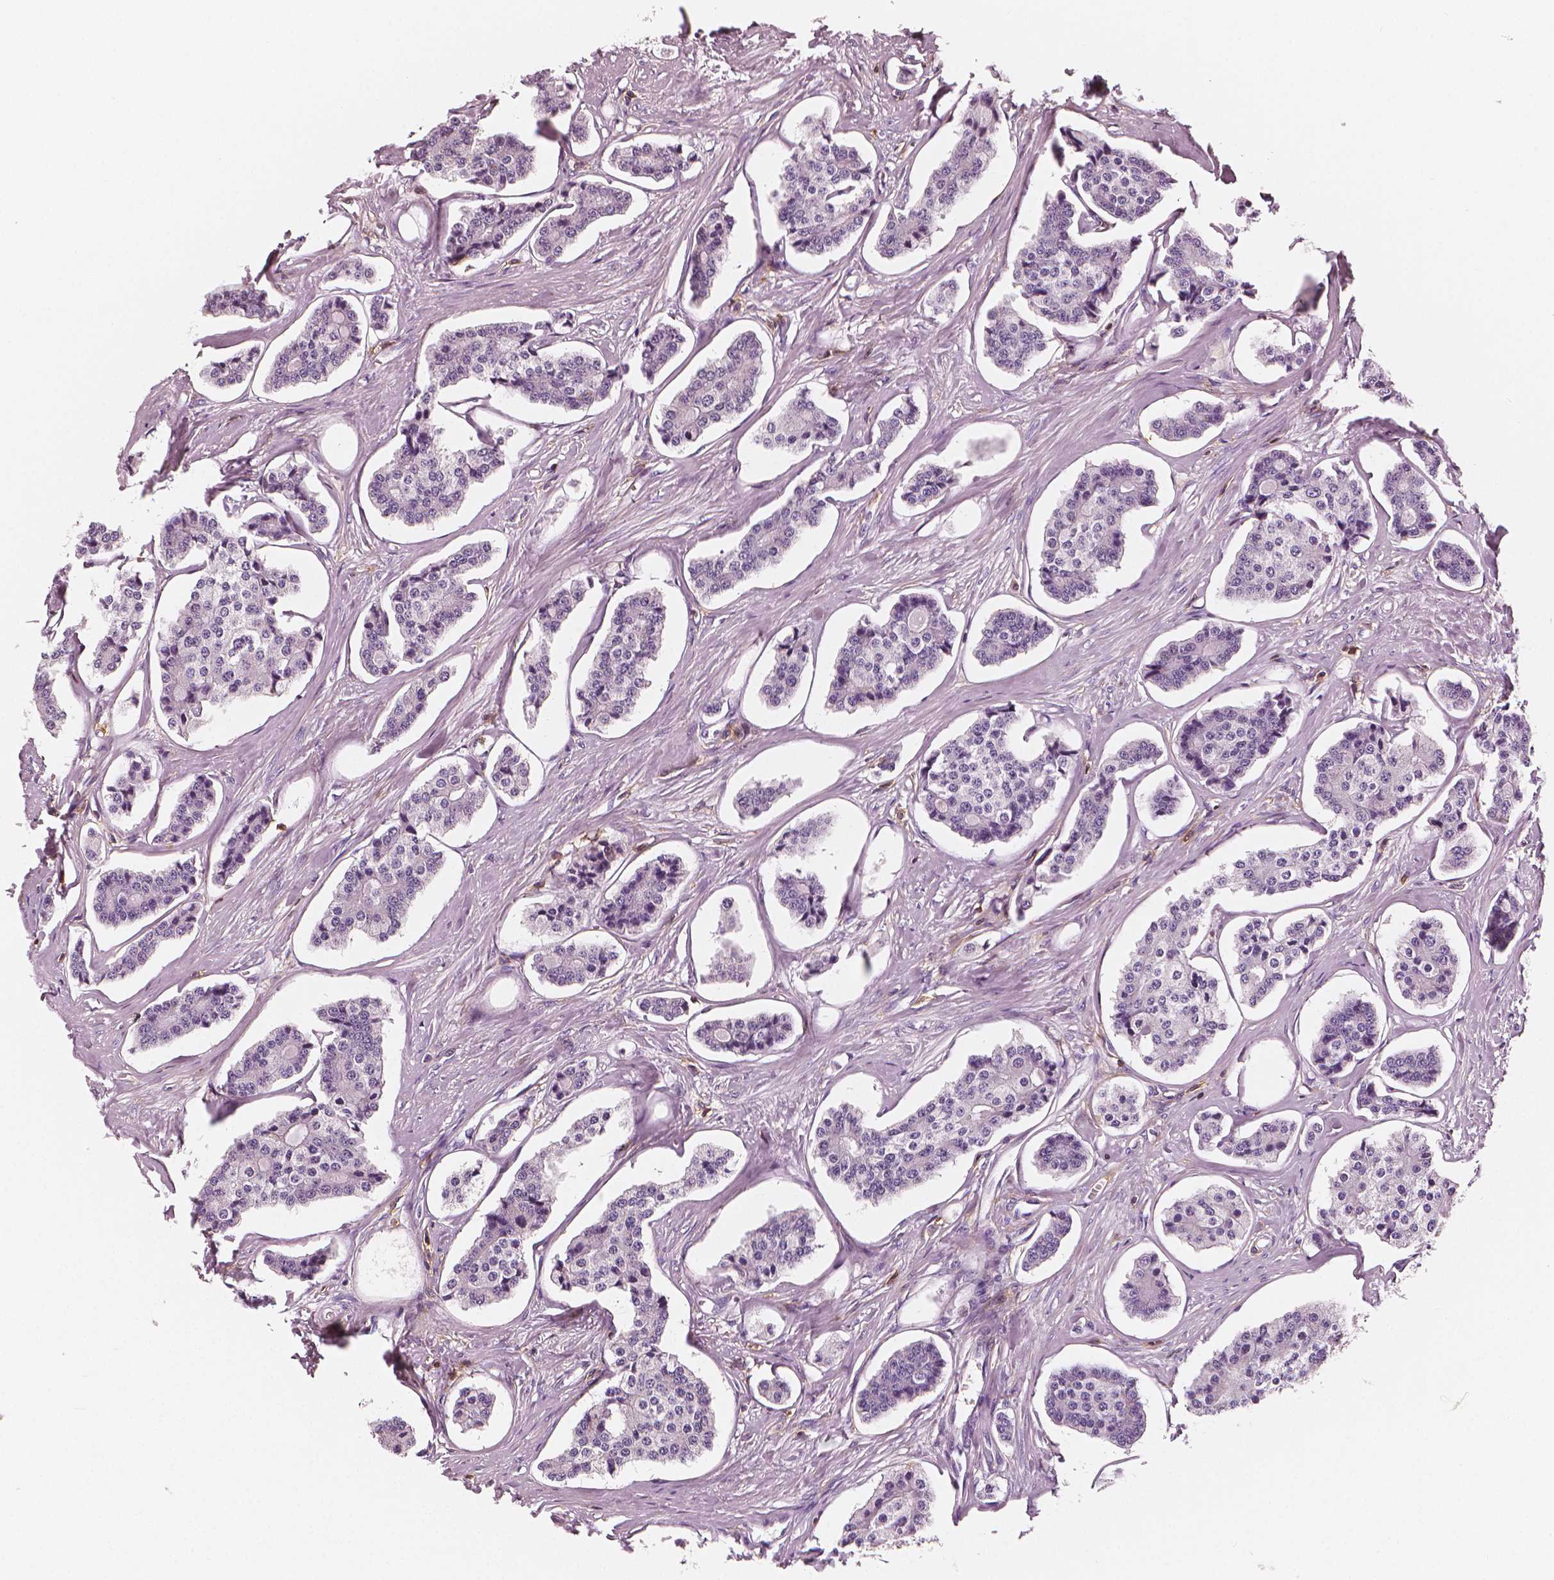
{"staining": {"intensity": "negative", "quantity": "none", "location": "none"}, "tissue": "carcinoid", "cell_type": "Tumor cells", "image_type": "cancer", "snomed": [{"axis": "morphology", "description": "Carcinoid, malignant, NOS"}, {"axis": "topography", "description": "Small intestine"}], "caption": "A high-resolution image shows IHC staining of carcinoid (malignant), which displays no significant expression in tumor cells. (DAB (3,3'-diaminobenzidine) immunohistochemistry (IHC) visualized using brightfield microscopy, high magnification).", "gene": "PTPRC", "patient": {"sex": "female", "age": 65}}